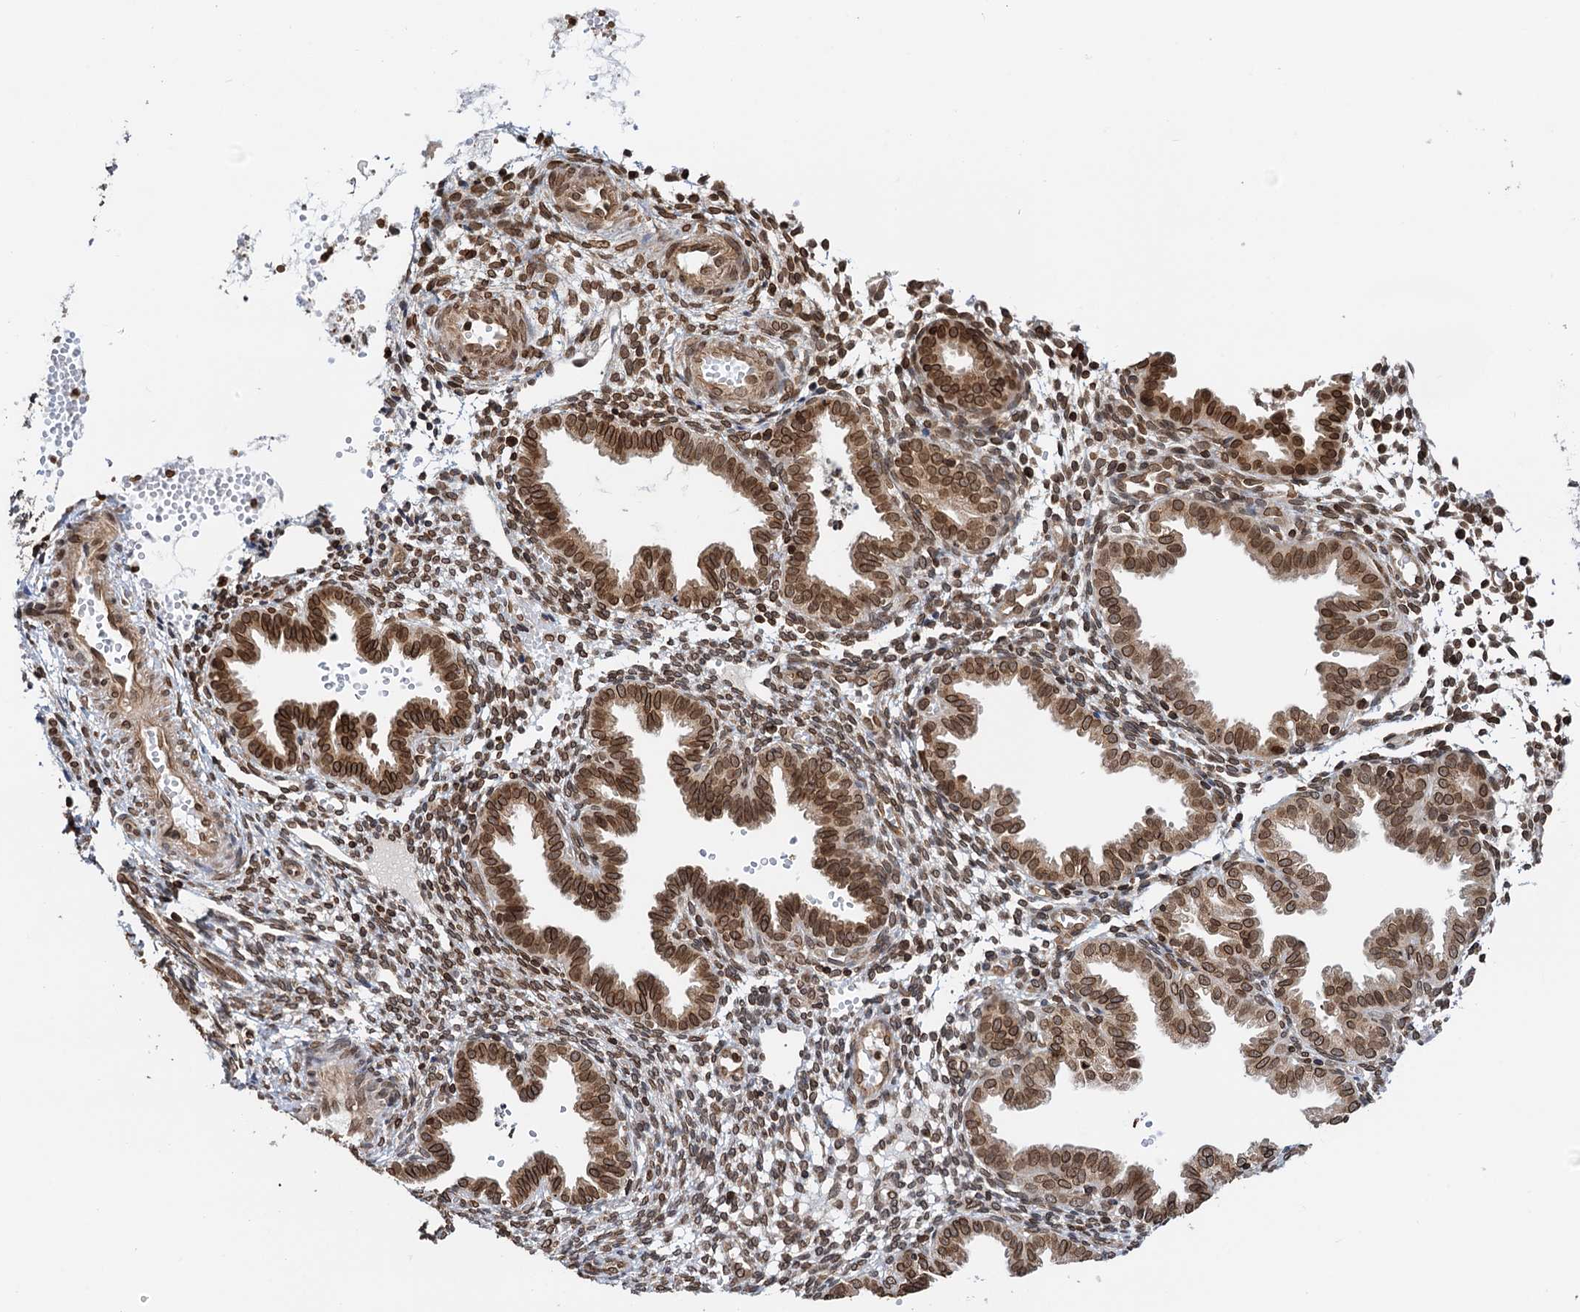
{"staining": {"intensity": "moderate", "quantity": "25%-75%", "location": "nuclear"}, "tissue": "endometrium", "cell_type": "Cells in endometrial stroma", "image_type": "normal", "snomed": [{"axis": "morphology", "description": "Normal tissue, NOS"}, {"axis": "topography", "description": "Endometrium"}], "caption": "A brown stain highlights moderate nuclear expression of a protein in cells in endometrial stroma of unremarkable endometrium. The staining was performed using DAB (3,3'-diaminobenzidine), with brown indicating positive protein expression. Nuclei are stained blue with hematoxylin.", "gene": "ZC3H13", "patient": {"sex": "female", "age": 33}}